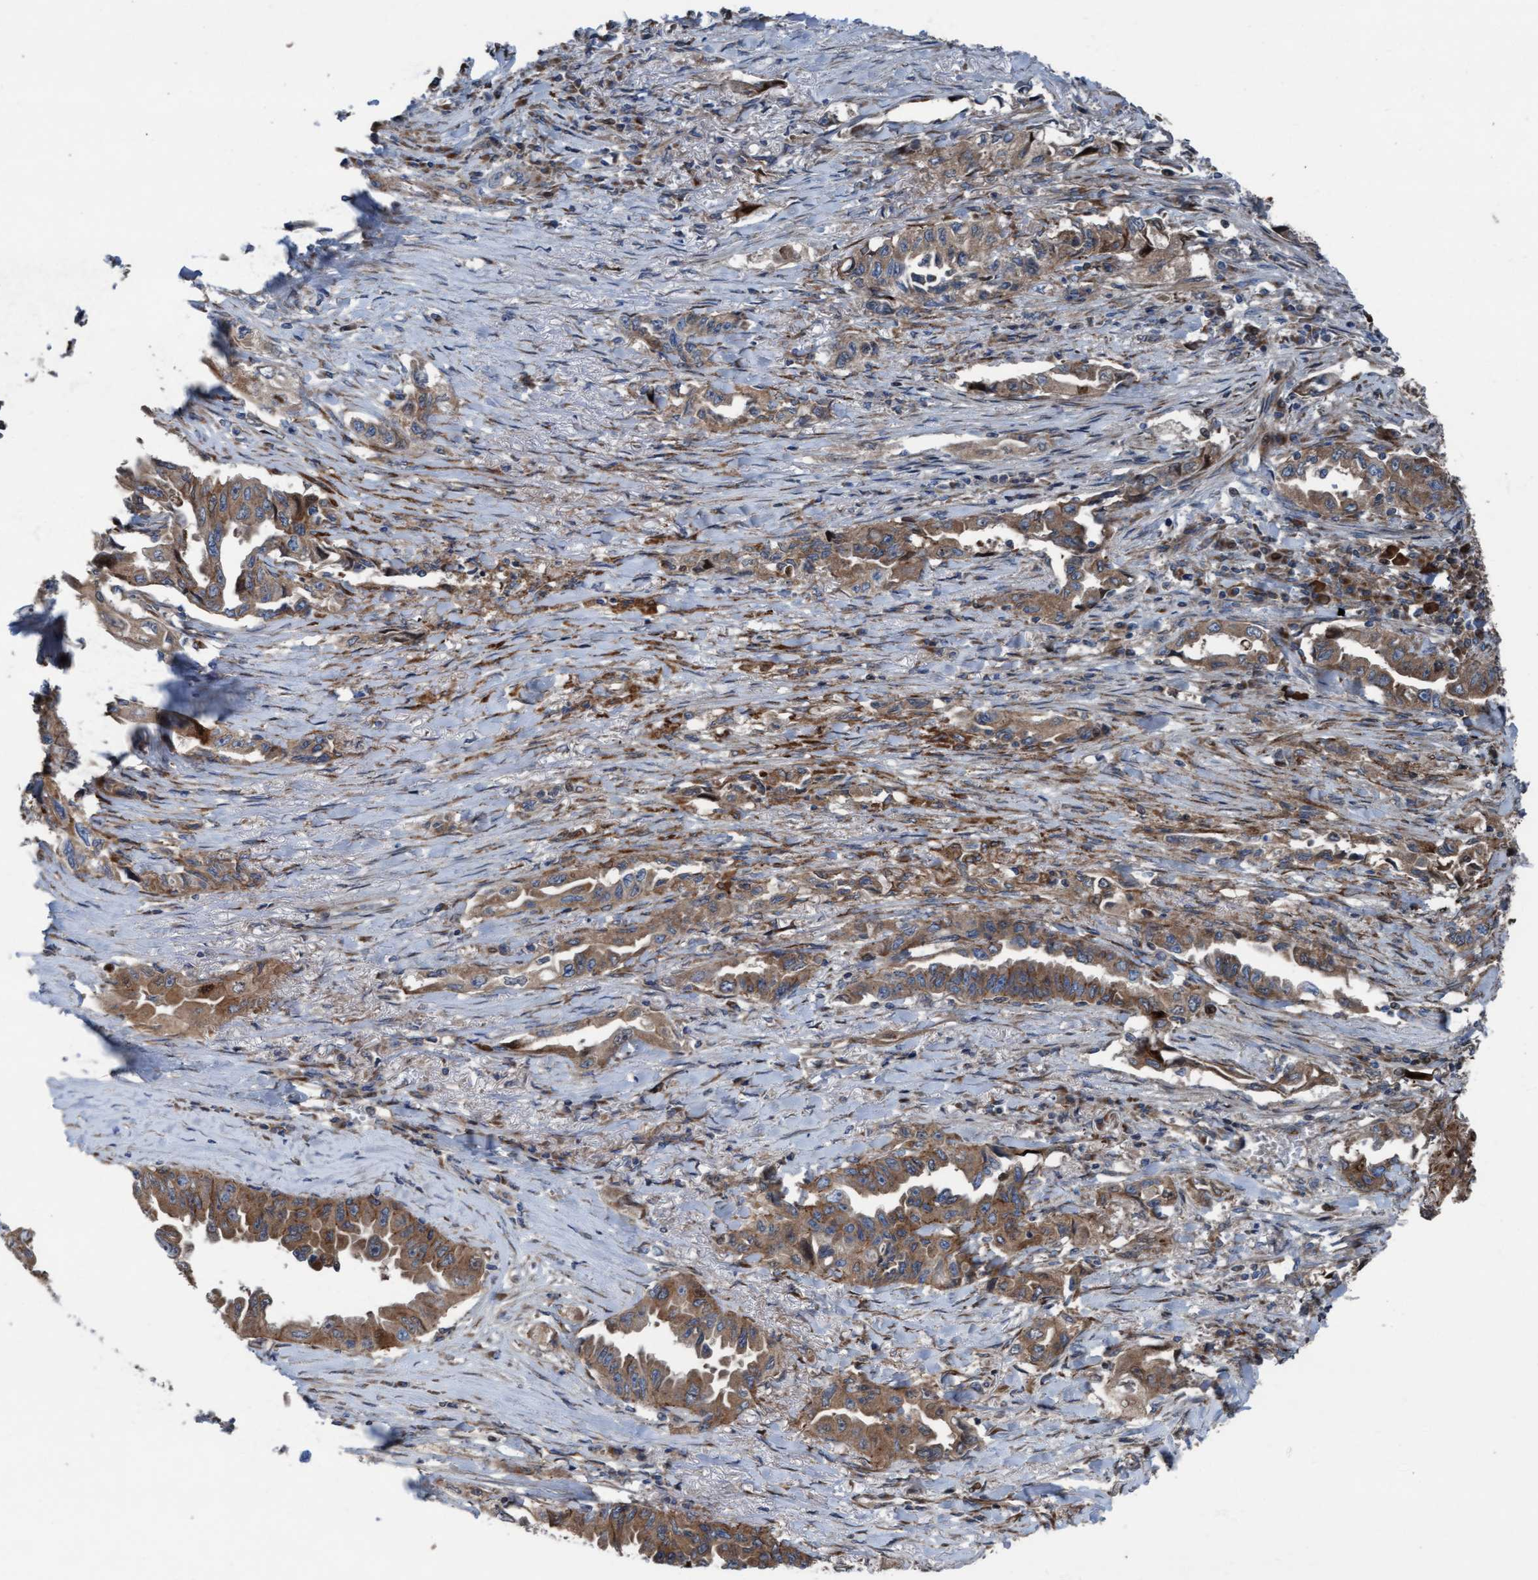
{"staining": {"intensity": "moderate", "quantity": ">75%", "location": "cytoplasmic/membranous"}, "tissue": "lung cancer", "cell_type": "Tumor cells", "image_type": "cancer", "snomed": [{"axis": "morphology", "description": "Adenocarcinoma, NOS"}, {"axis": "topography", "description": "Lung"}], "caption": "Immunohistochemical staining of lung cancer exhibits medium levels of moderate cytoplasmic/membranous protein staining in about >75% of tumor cells. (Brightfield microscopy of DAB IHC at high magnification).", "gene": "KLHL26", "patient": {"sex": "female", "age": 51}}